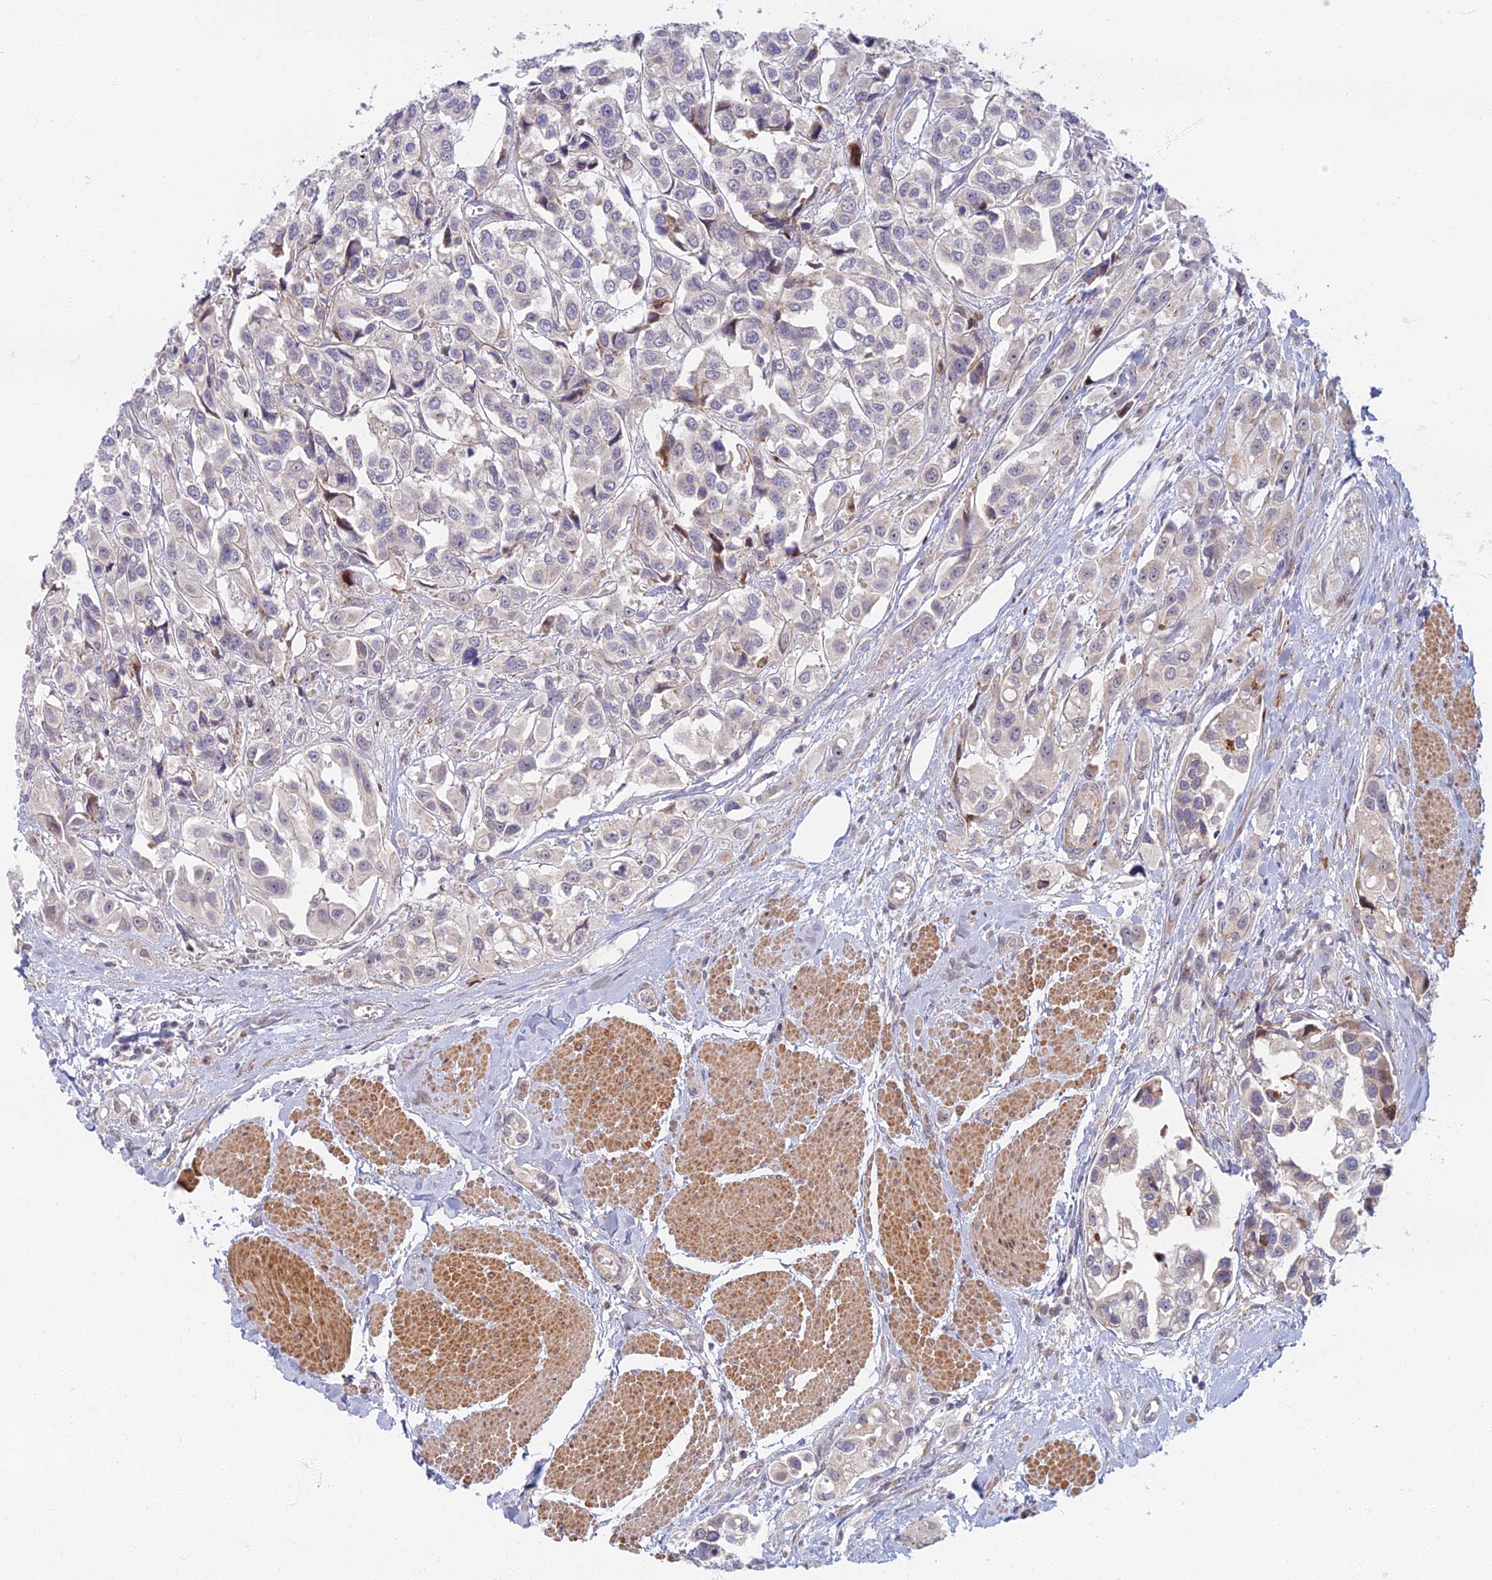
{"staining": {"intensity": "negative", "quantity": "none", "location": "none"}, "tissue": "urothelial cancer", "cell_type": "Tumor cells", "image_type": "cancer", "snomed": [{"axis": "morphology", "description": "Urothelial carcinoma, High grade"}, {"axis": "topography", "description": "Urinary bladder"}], "caption": "Immunohistochemistry (IHC) of human high-grade urothelial carcinoma reveals no expression in tumor cells.", "gene": "C15orf40", "patient": {"sex": "male", "age": 67}}